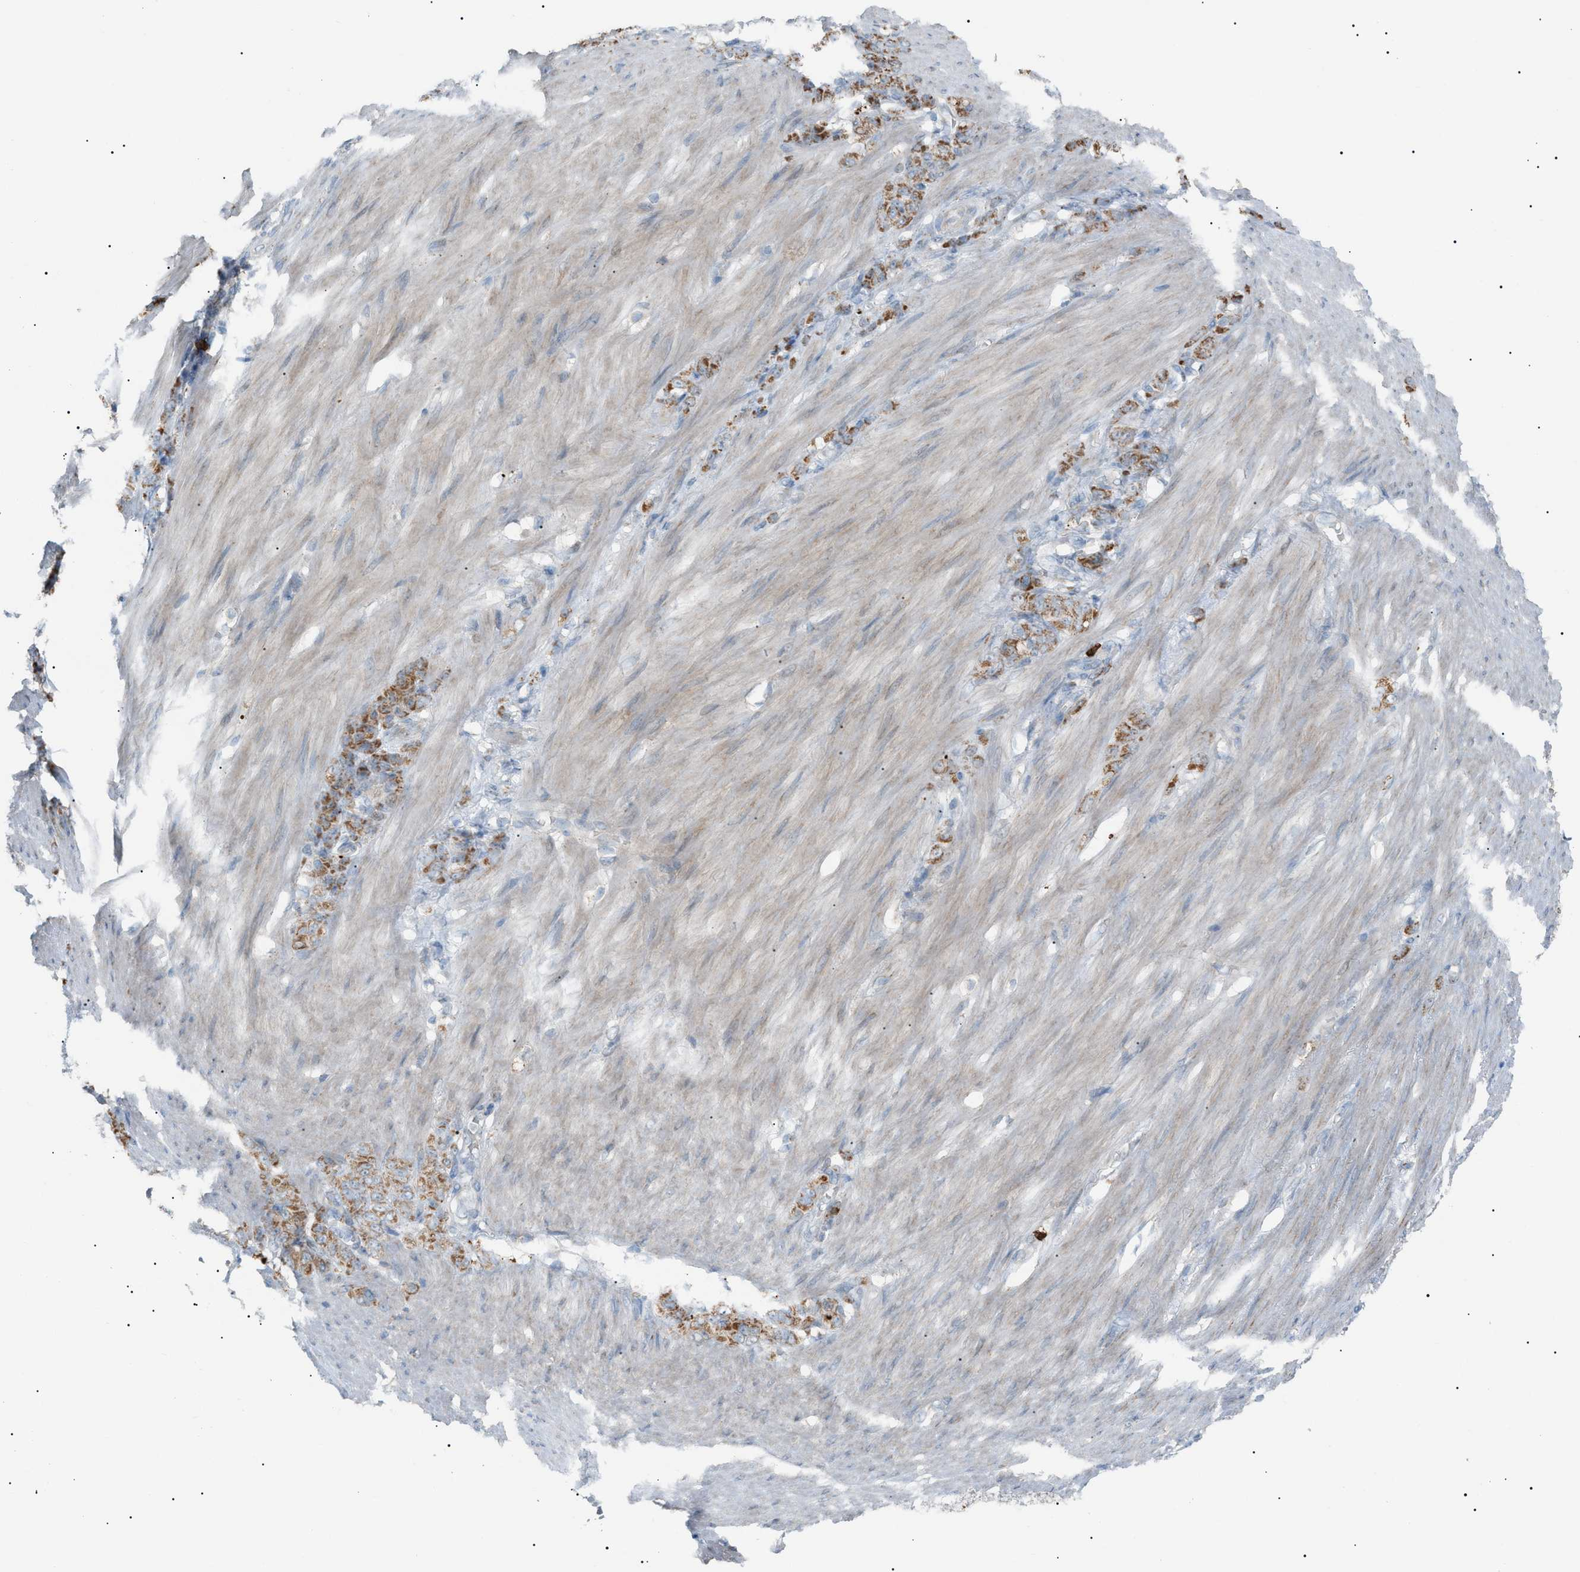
{"staining": {"intensity": "moderate", "quantity": ">75%", "location": "cytoplasmic/membranous"}, "tissue": "stomach cancer", "cell_type": "Tumor cells", "image_type": "cancer", "snomed": [{"axis": "morphology", "description": "Adenocarcinoma, NOS"}, {"axis": "topography", "description": "Stomach"}], "caption": "Stomach adenocarcinoma stained with a brown dye demonstrates moderate cytoplasmic/membranous positive expression in about >75% of tumor cells.", "gene": "ZNF516", "patient": {"sex": "male", "age": 82}}